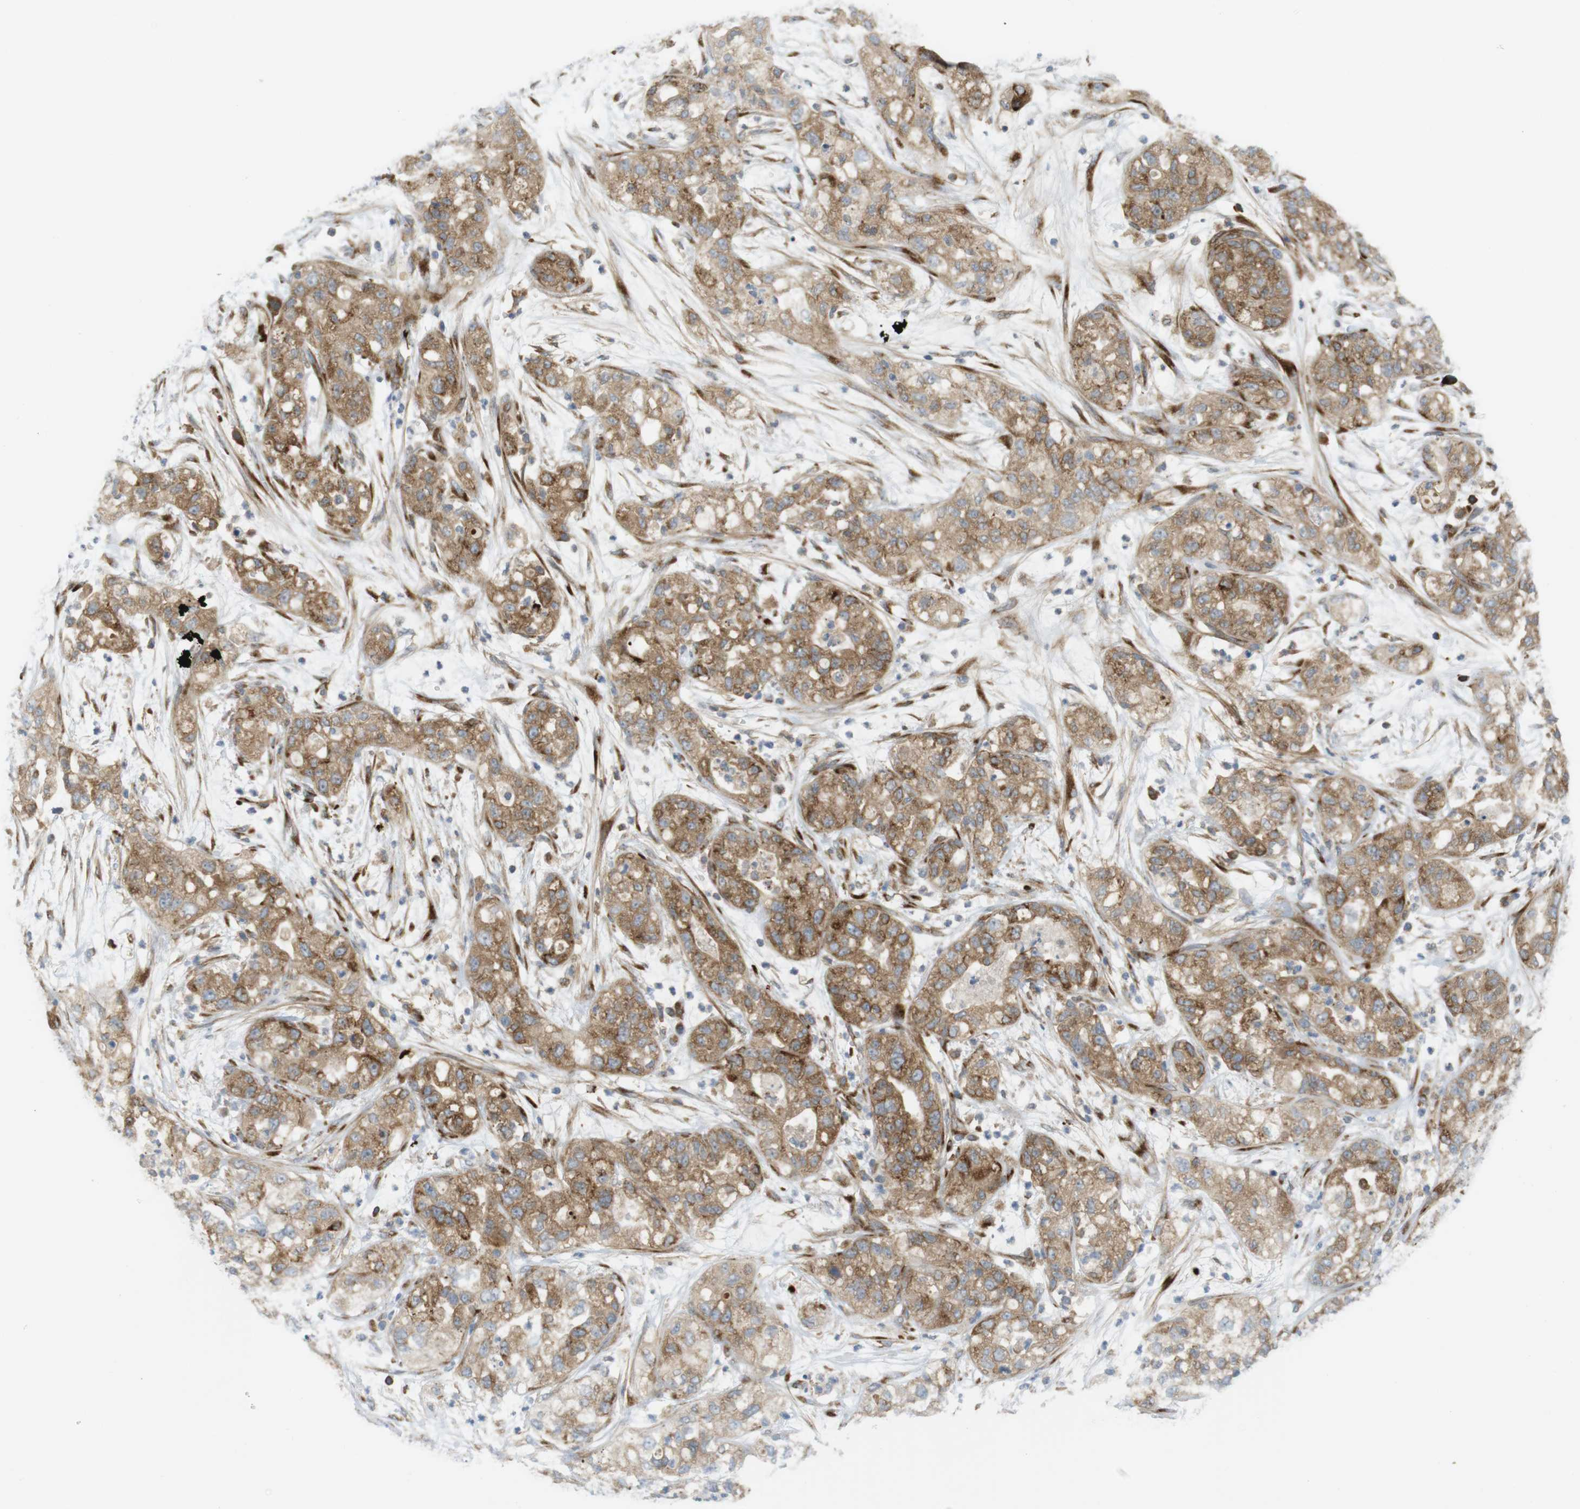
{"staining": {"intensity": "moderate", "quantity": ">75%", "location": "cytoplasmic/membranous"}, "tissue": "pancreatic cancer", "cell_type": "Tumor cells", "image_type": "cancer", "snomed": [{"axis": "morphology", "description": "Adenocarcinoma, NOS"}, {"axis": "topography", "description": "Pancreas"}], "caption": "Immunohistochemical staining of human pancreatic cancer demonstrates medium levels of moderate cytoplasmic/membranous expression in approximately >75% of tumor cells.", "gene": "GJC3", "patient": {"sex": "female", "age": 78}}